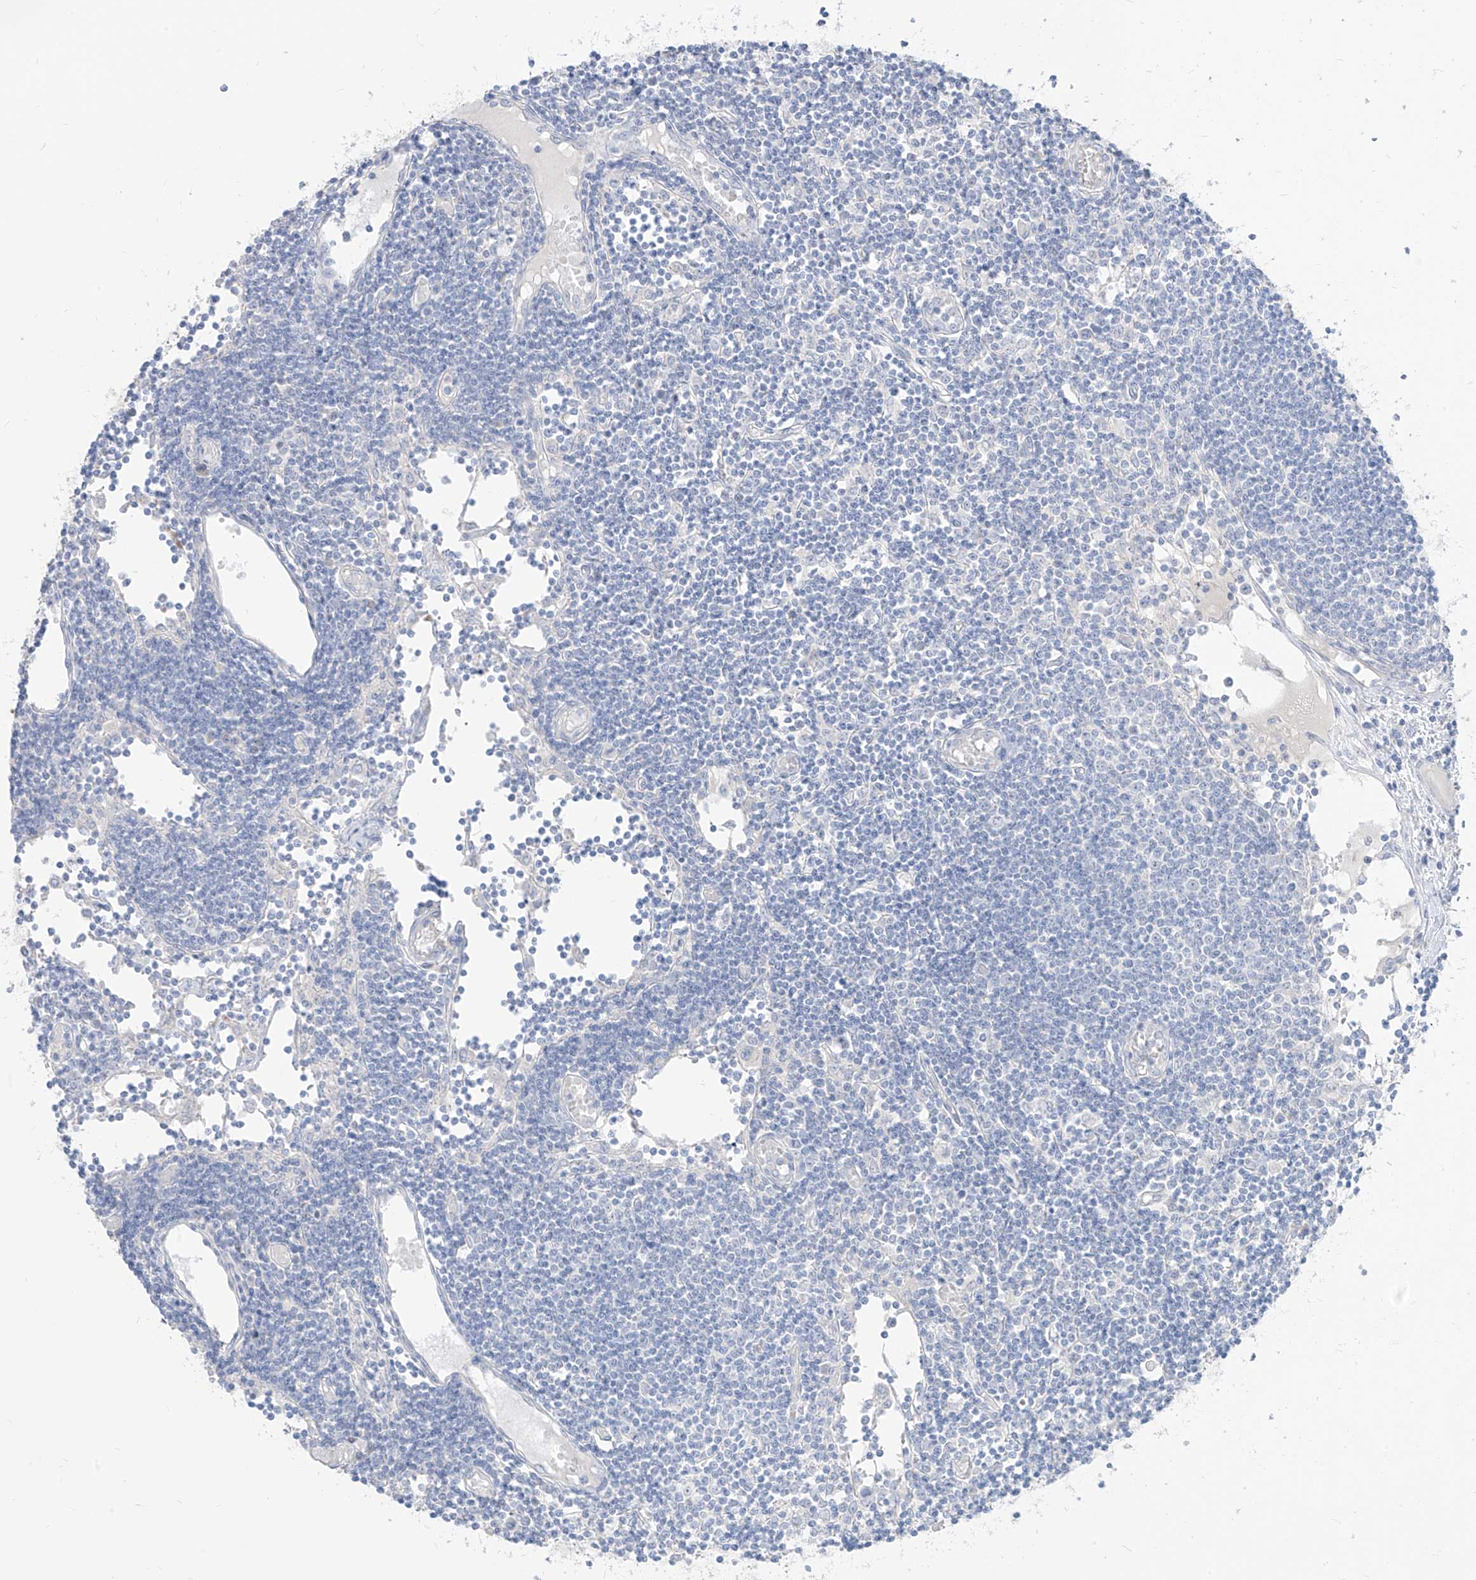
{"staining": {"intensity": "negative", "quantity": "none", "location": "none"}, "tissue": "lymph node", "cell_type": "Germinal center cells", "image_type": "normal", "snomed": [{"axis": "morphology", "description": "Normal tissue, NOS"}, {"axis": "topography", "description": "Lymph node"}], "caption": "DAB (3,3'-diaminobenzidine) immunohistochemical staining of normal lymph node reveals no significant expression in germinal center cells.", "gene": "ARHGEF40", "patient": {"sex": "female", "age": 11}}